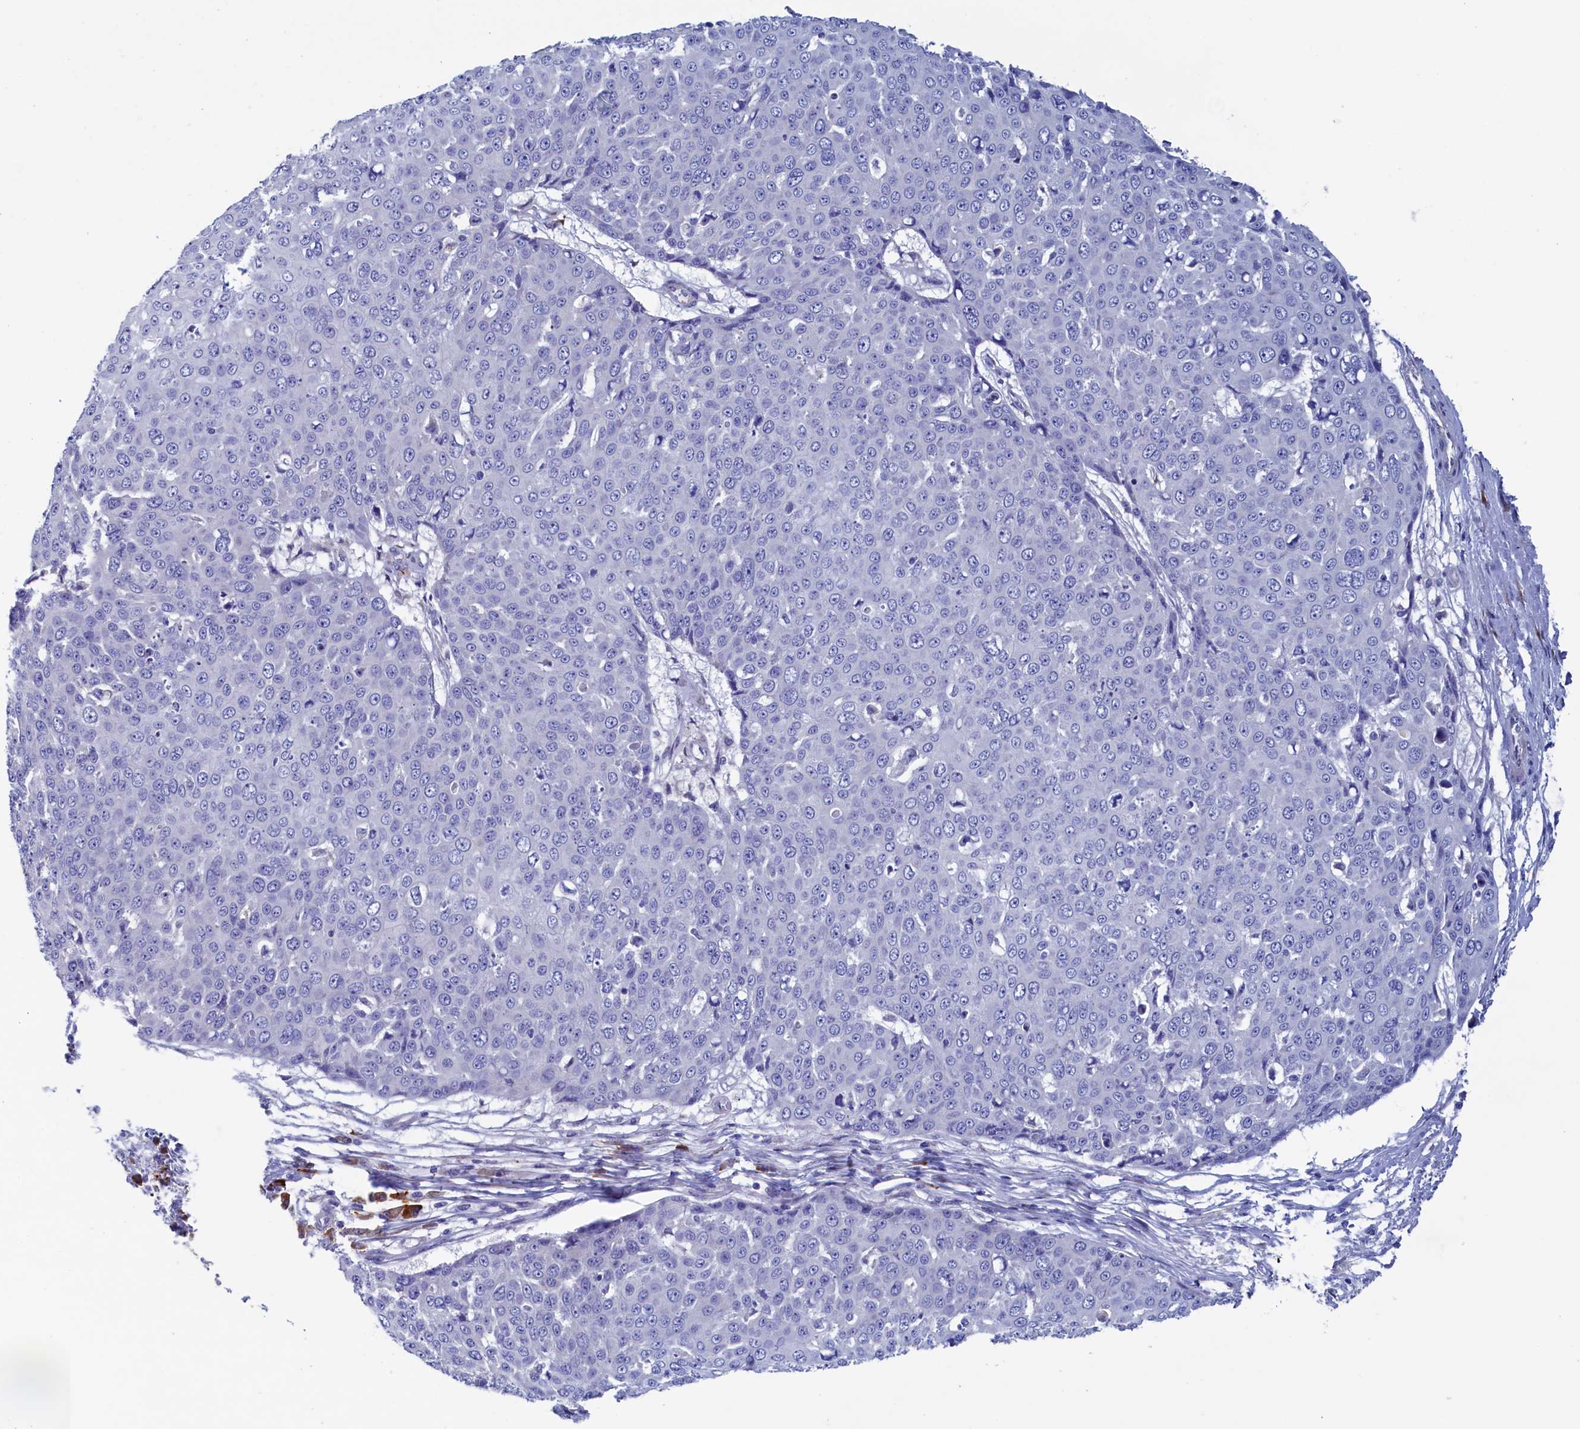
{"staining": {"intensity": "negative", "quantity": "none", "location": "none"}, "tissue": "skin cancer", "cell_type": "Tumor cells", "image_type": "cancer", "snomed": [{"axis": "morphology", "description": "Squamous cell carcinoma, NOS"}, {"axis": "topography", "description": "Skin"}], "caption": "Tumor cells are negative for protein expression in human skin squamous cell carcinoma.", "gene": "CBLIF", "patient": {"sex": "male", "age": 71}}